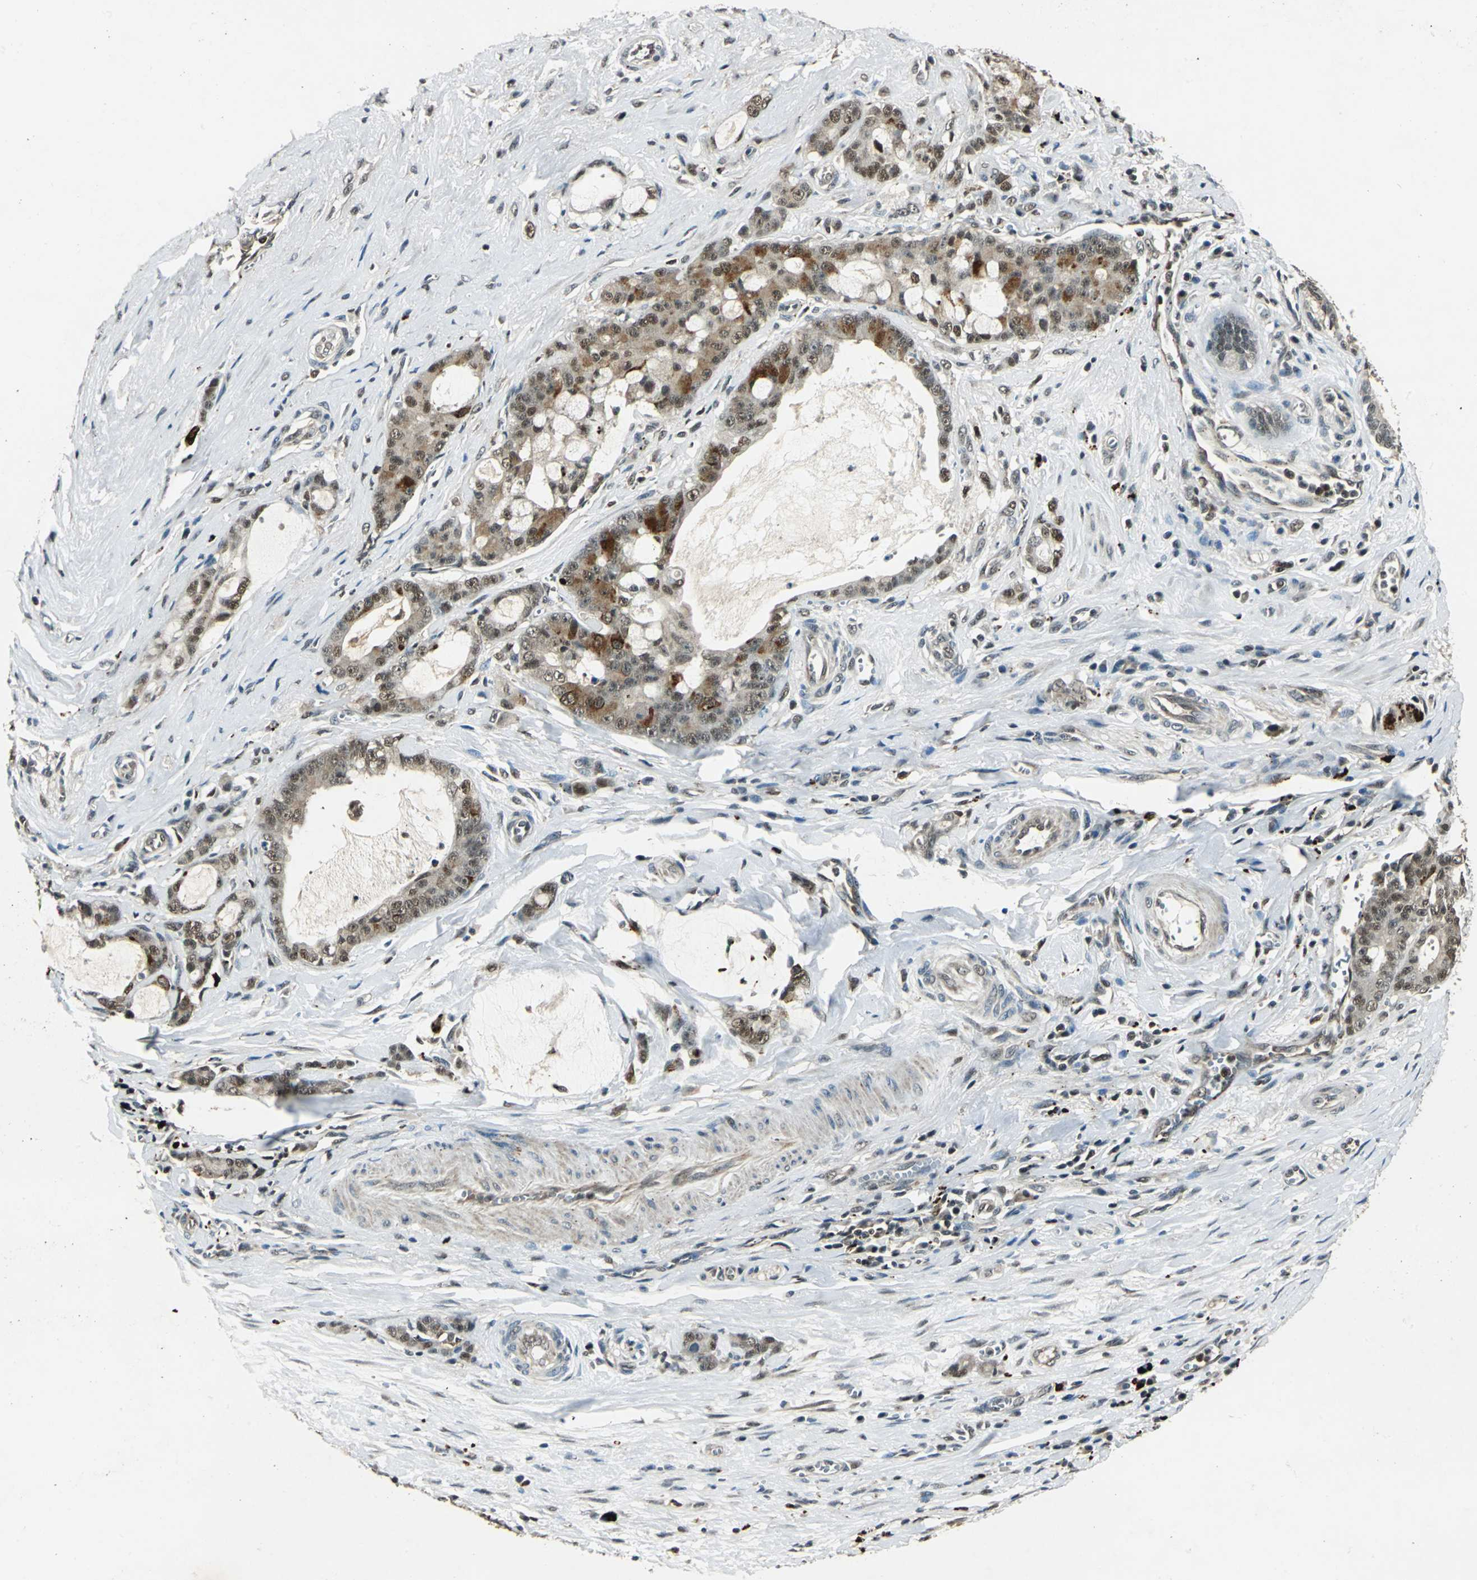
{"staining": {"intensity": "moderate", "quantity": ">75%", "location": "cytoplasmic/membranous,nuclear"}, "tissue": "pancreatic cancer", "cell_type": "Tumor cells", "image_type": "cancer", "snomed": [{"axis": "morphology", "description": "Adenocarcinoma, NOS"}, {"axis": "topography", "description": "Pancreas"}], "caption": "A brown stain highlights moderate cytoplasmic/membranous and nuclear staining of a protein in human pancreatic cancer (adenocarcinoma) tumor cells.", "gene": "PPP1R13L", "patient": {"sex": "female", "age": 73}}